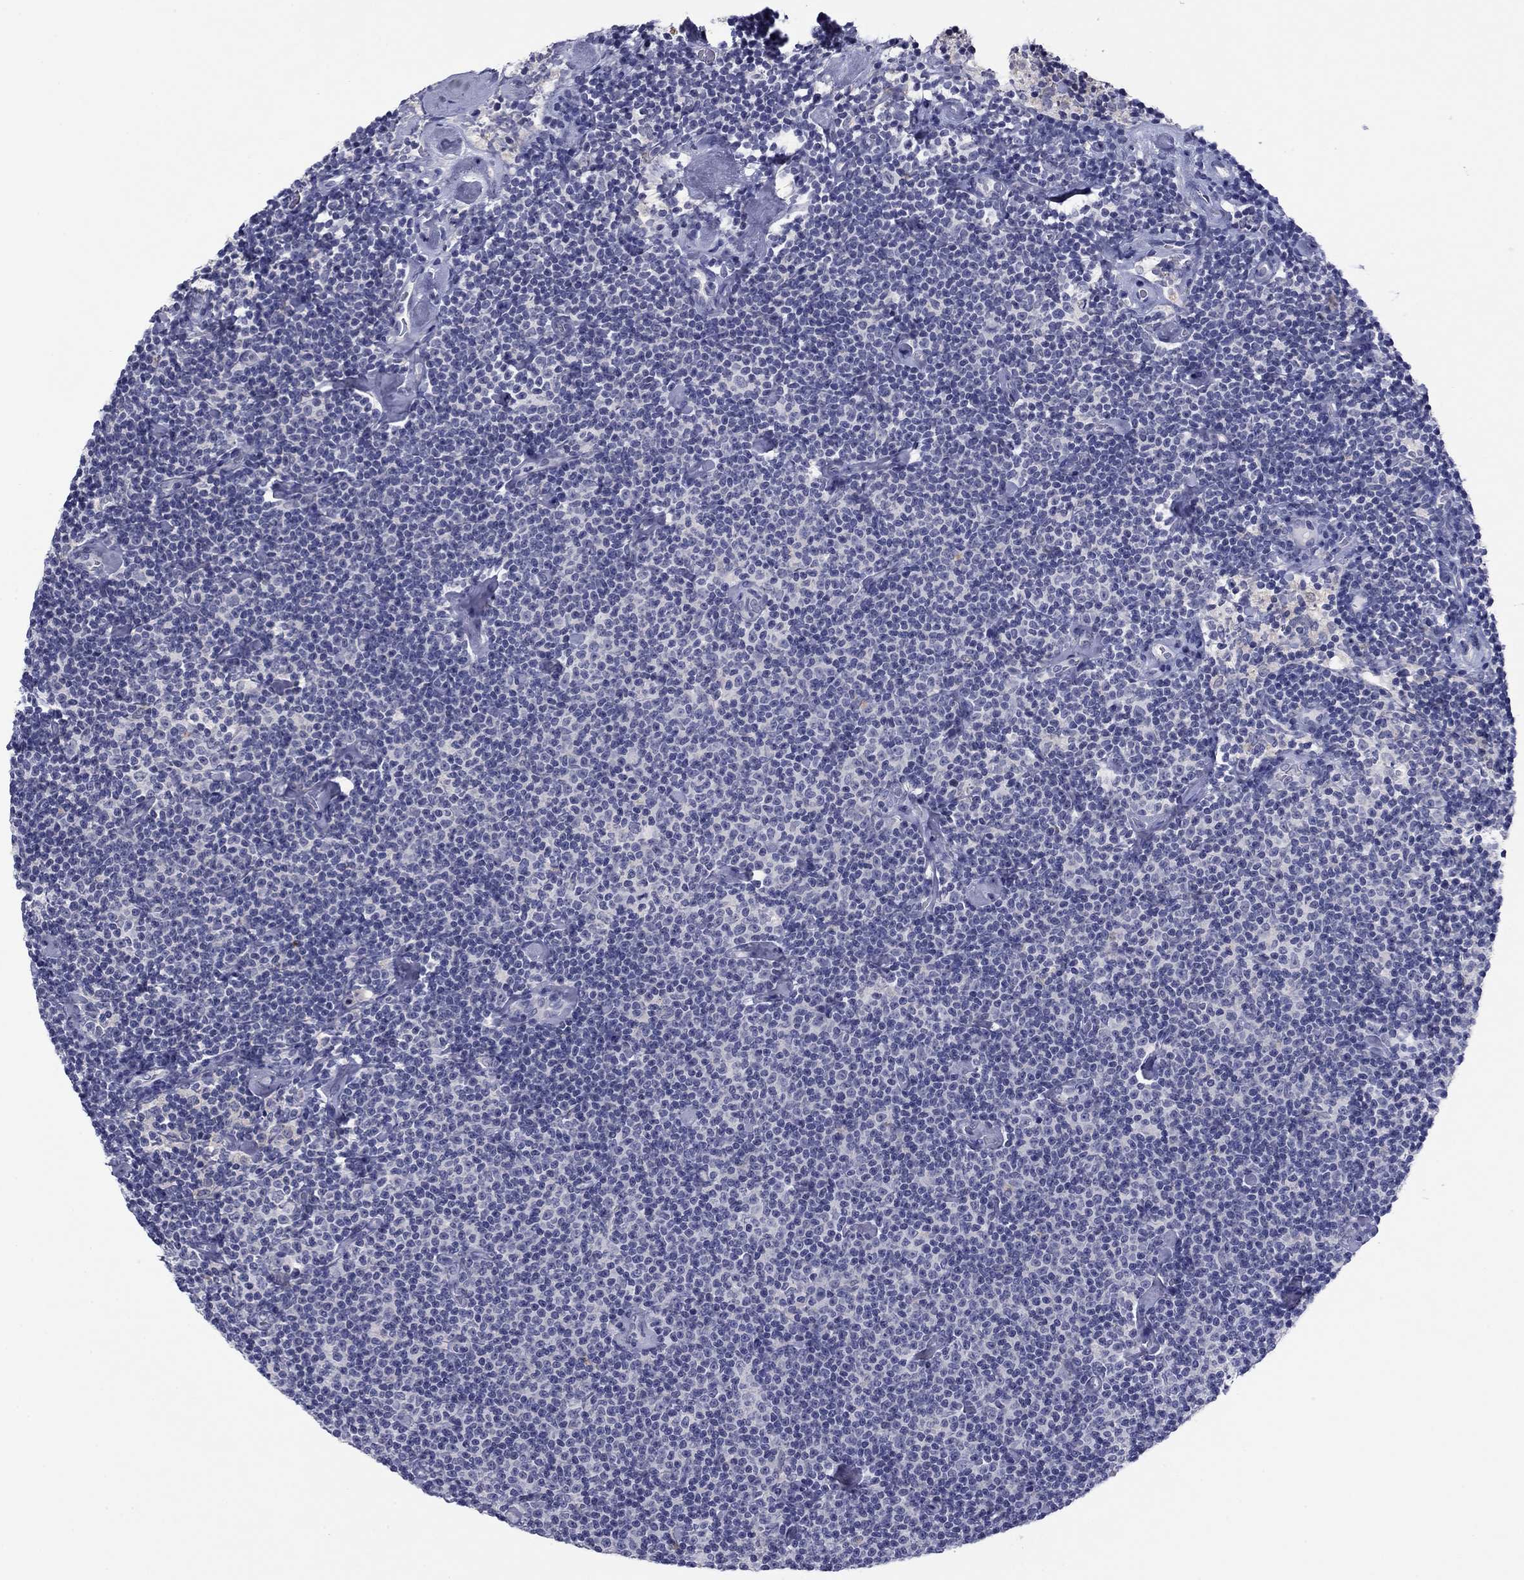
{"staining": {"intensity": "negative", "quantity": "none", "location": "none"}, "tissue": "lymphoma", "cell_type": "Tumor cells", "image_type": "cancer", "snomed": [{"axis": "morphology", "description": "Malignant lymphoma, non-Hodgkin's type, Low grade"}, {"axis": "topography", "description": "Lymph node"}], "caption": "A photomicrograph of human lymphoma is negative for staining in tumor cells. The staining is performed using DAB brown chromogen with nuclei counter-stained in using hematoxylin.", "gene": "TCFL5", "patient": {"sex": "male", "age": 81}}